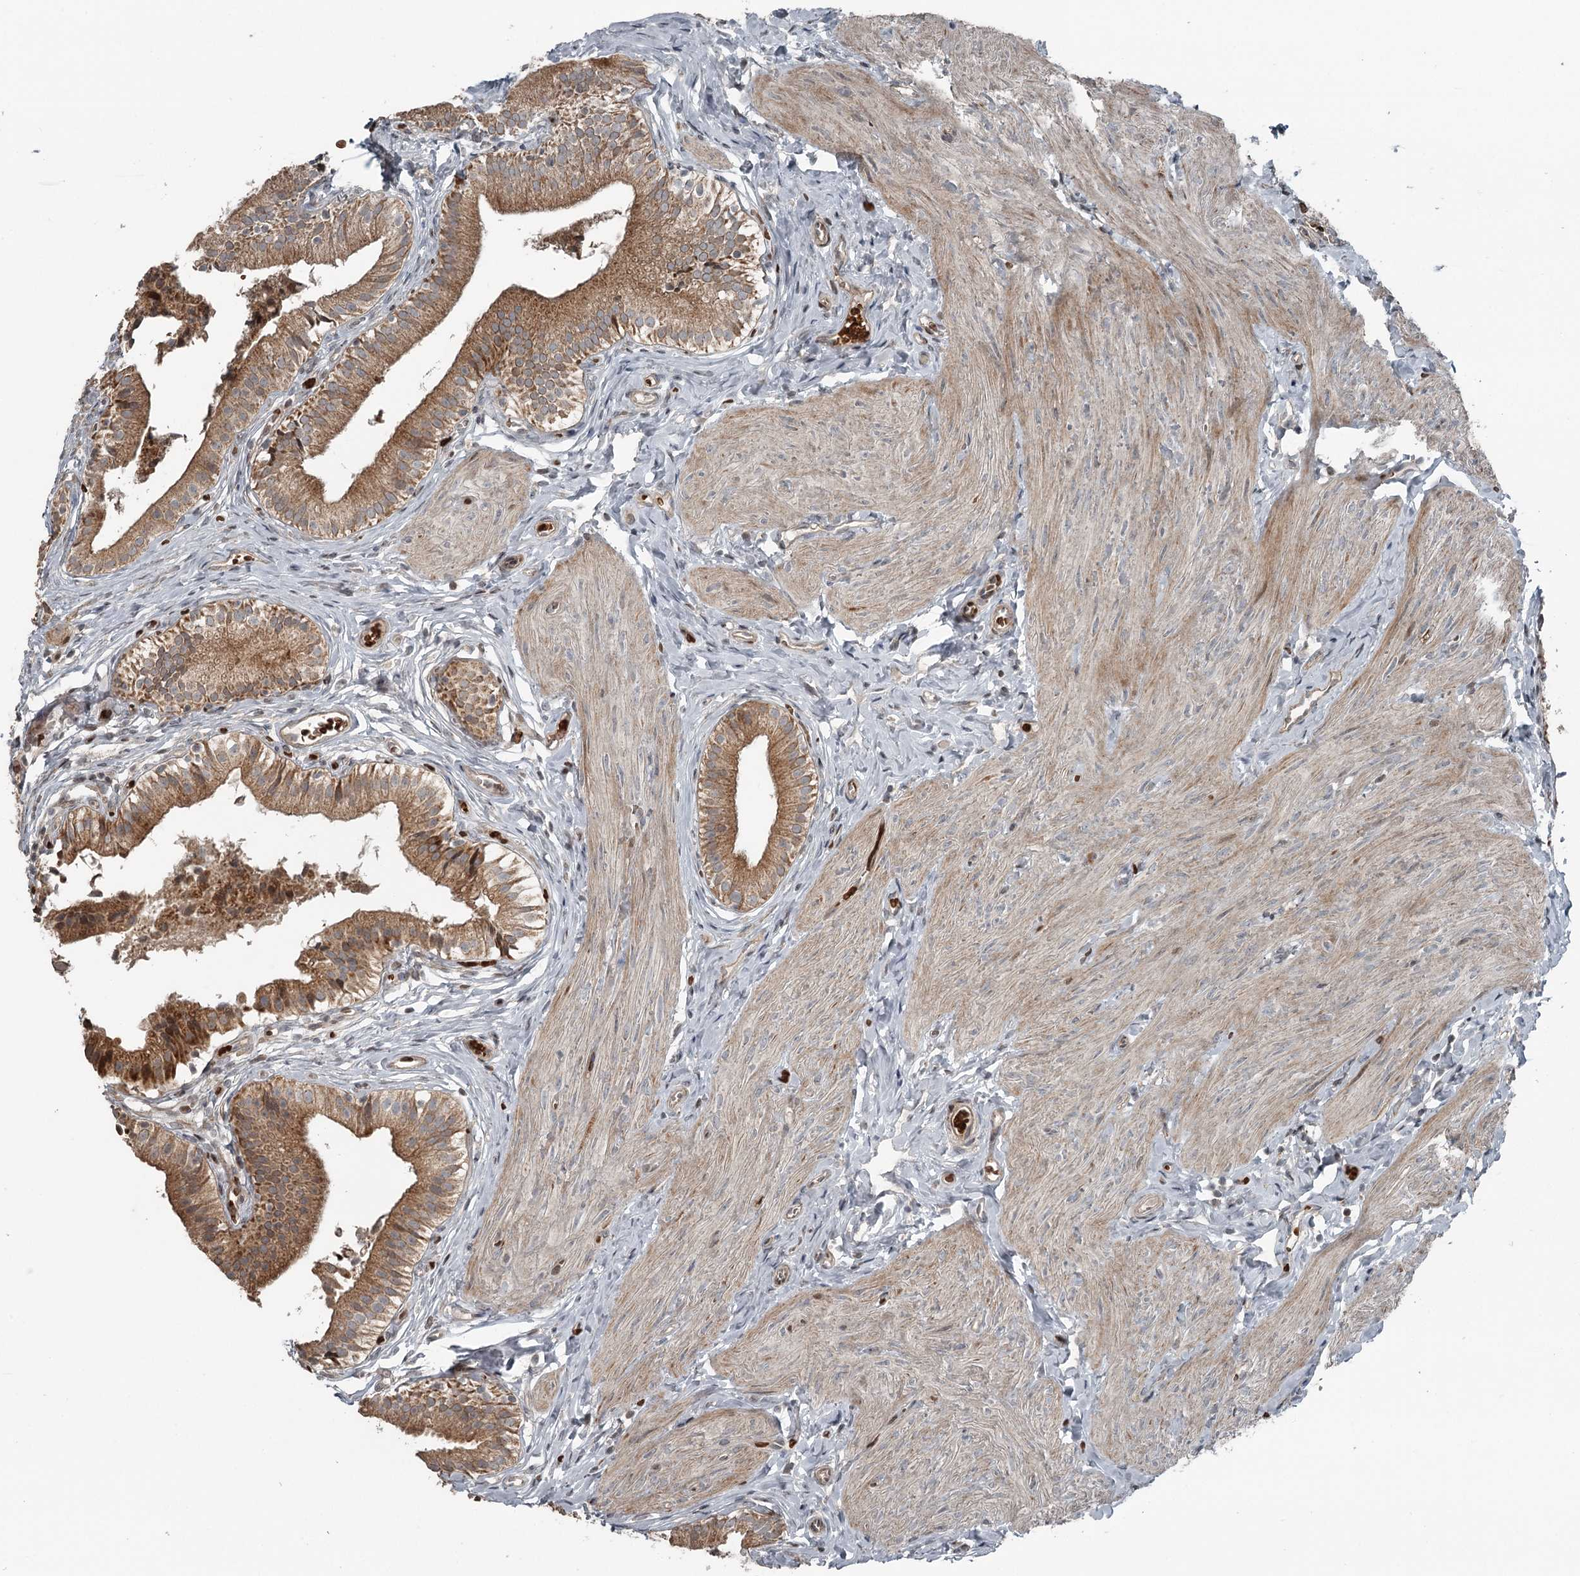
{"staining": {"intensity": "moderate", "quantity": ">75%", "location": "cytoplasmic/membranous"}, "tissue": "gallbladder", "cell_type": "Glandular cells", "image_type": "normal", "snomed": [{"axis": "morphology", "description": "Normal tissue, NOS"}, {"axis": "topography", "description": "Gallbladder"}], "caption": "Moderate cytoplasmic/membranous positivity for a protein is identified in approximately >75% of glandular cells of unremarkable gallbladder using immunohistochemistry.", "gene": "RASSF8", "patient": {"sex": "female", "age": 47}}